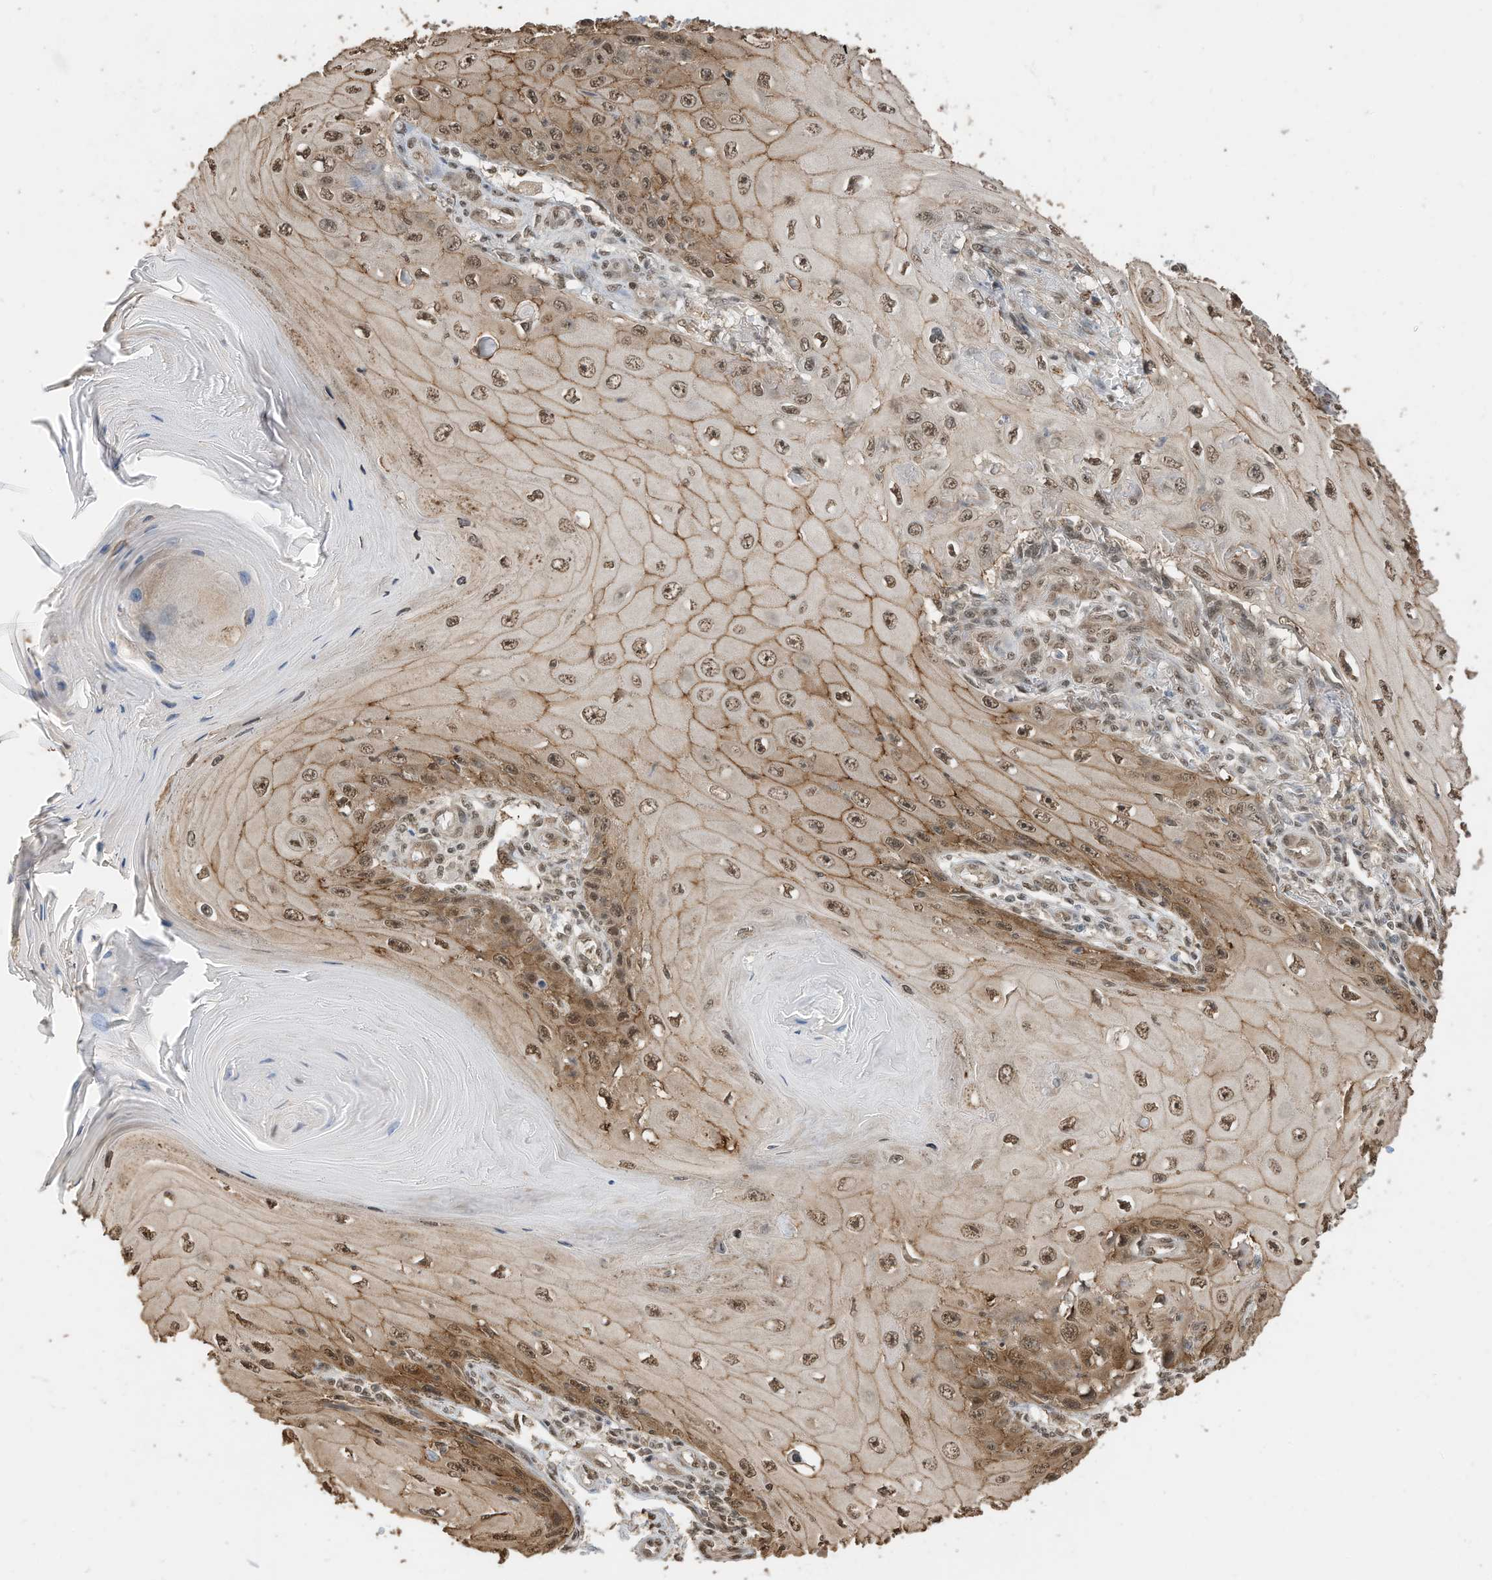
{"staining": {"intensity": "moderate", "quantity": ">75%", "location": "cytoplasmic/membranous,nuclear"}, "tissue": "skin cancer", "cell_type": "Tumor cells", "image_type": "cancer", "snomed": [{"axis": "morphology", "description": "Squamous cell carcinoma, NOS"}, {"axis": "topography", "description": "Skin"}], "caption": "A brown stain shows moderate cytoplasmic/membranous and nuclear staining of a protein in human skin squamous cell carcinoma tumor cells.", "gene": "ZNF195", "patient": {"sex": "female", "age": 73}}